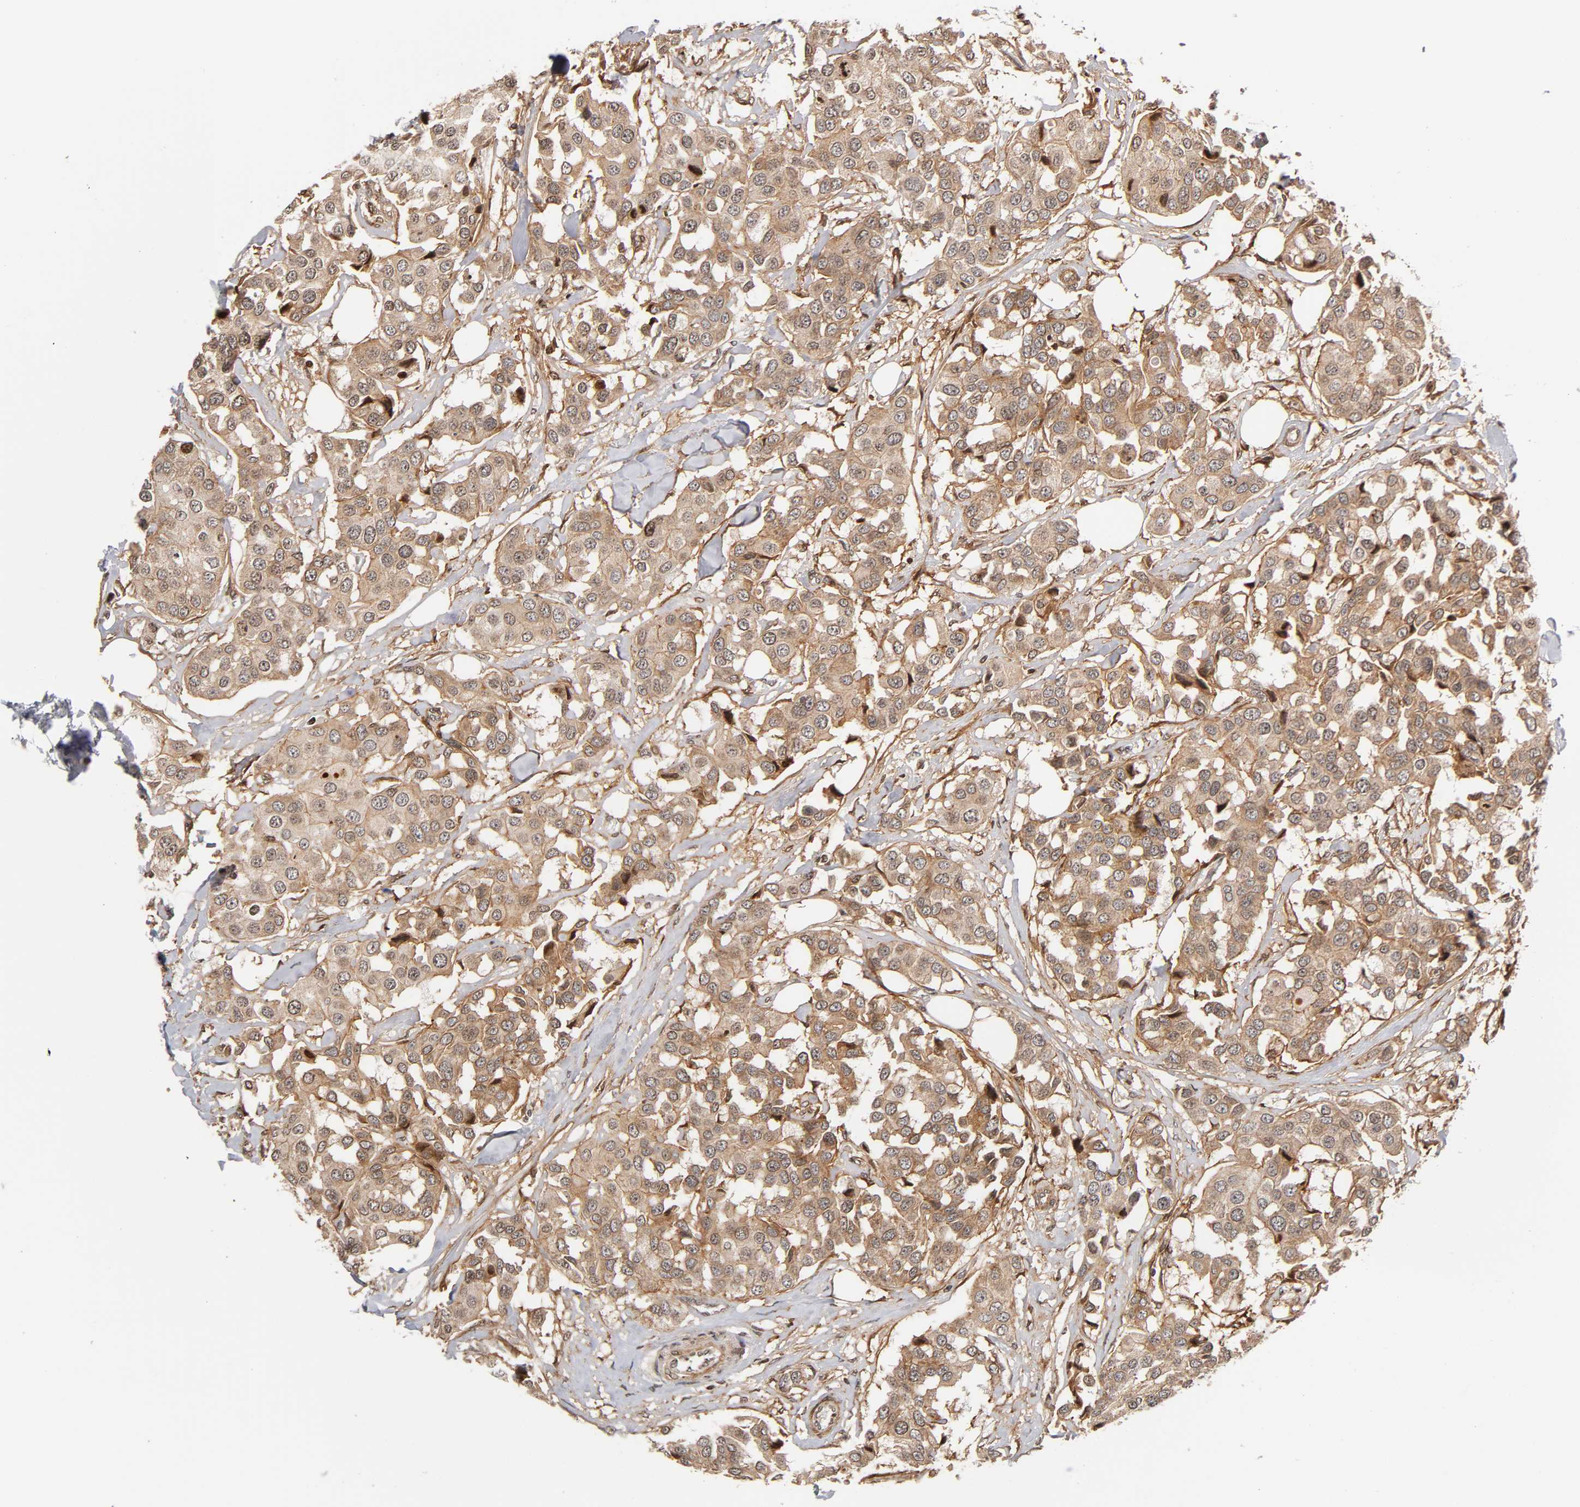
{"staining": {"intensity": "moderate", "quantity": ">75%", "location": "cytoplasmic/membranous"}, "tissue": "breast cancer", "cell_type": "Tumor cells", "image_type": "cancer", "snomed": [{"axis": "morphology", "description": "Duct carcinoma"}, {"axis": "topography", "description": "Breast"}], "caption": "Brown immunohistochemical staining in human breast cancer shows moderate cytoplasmic/membranous staining in about >75% of tumor cells. Ihc stains the protein in brown and the nuclei are stained blue.", "gene": "ITGAV", "patient": {"sex": "female", "age": 80}}